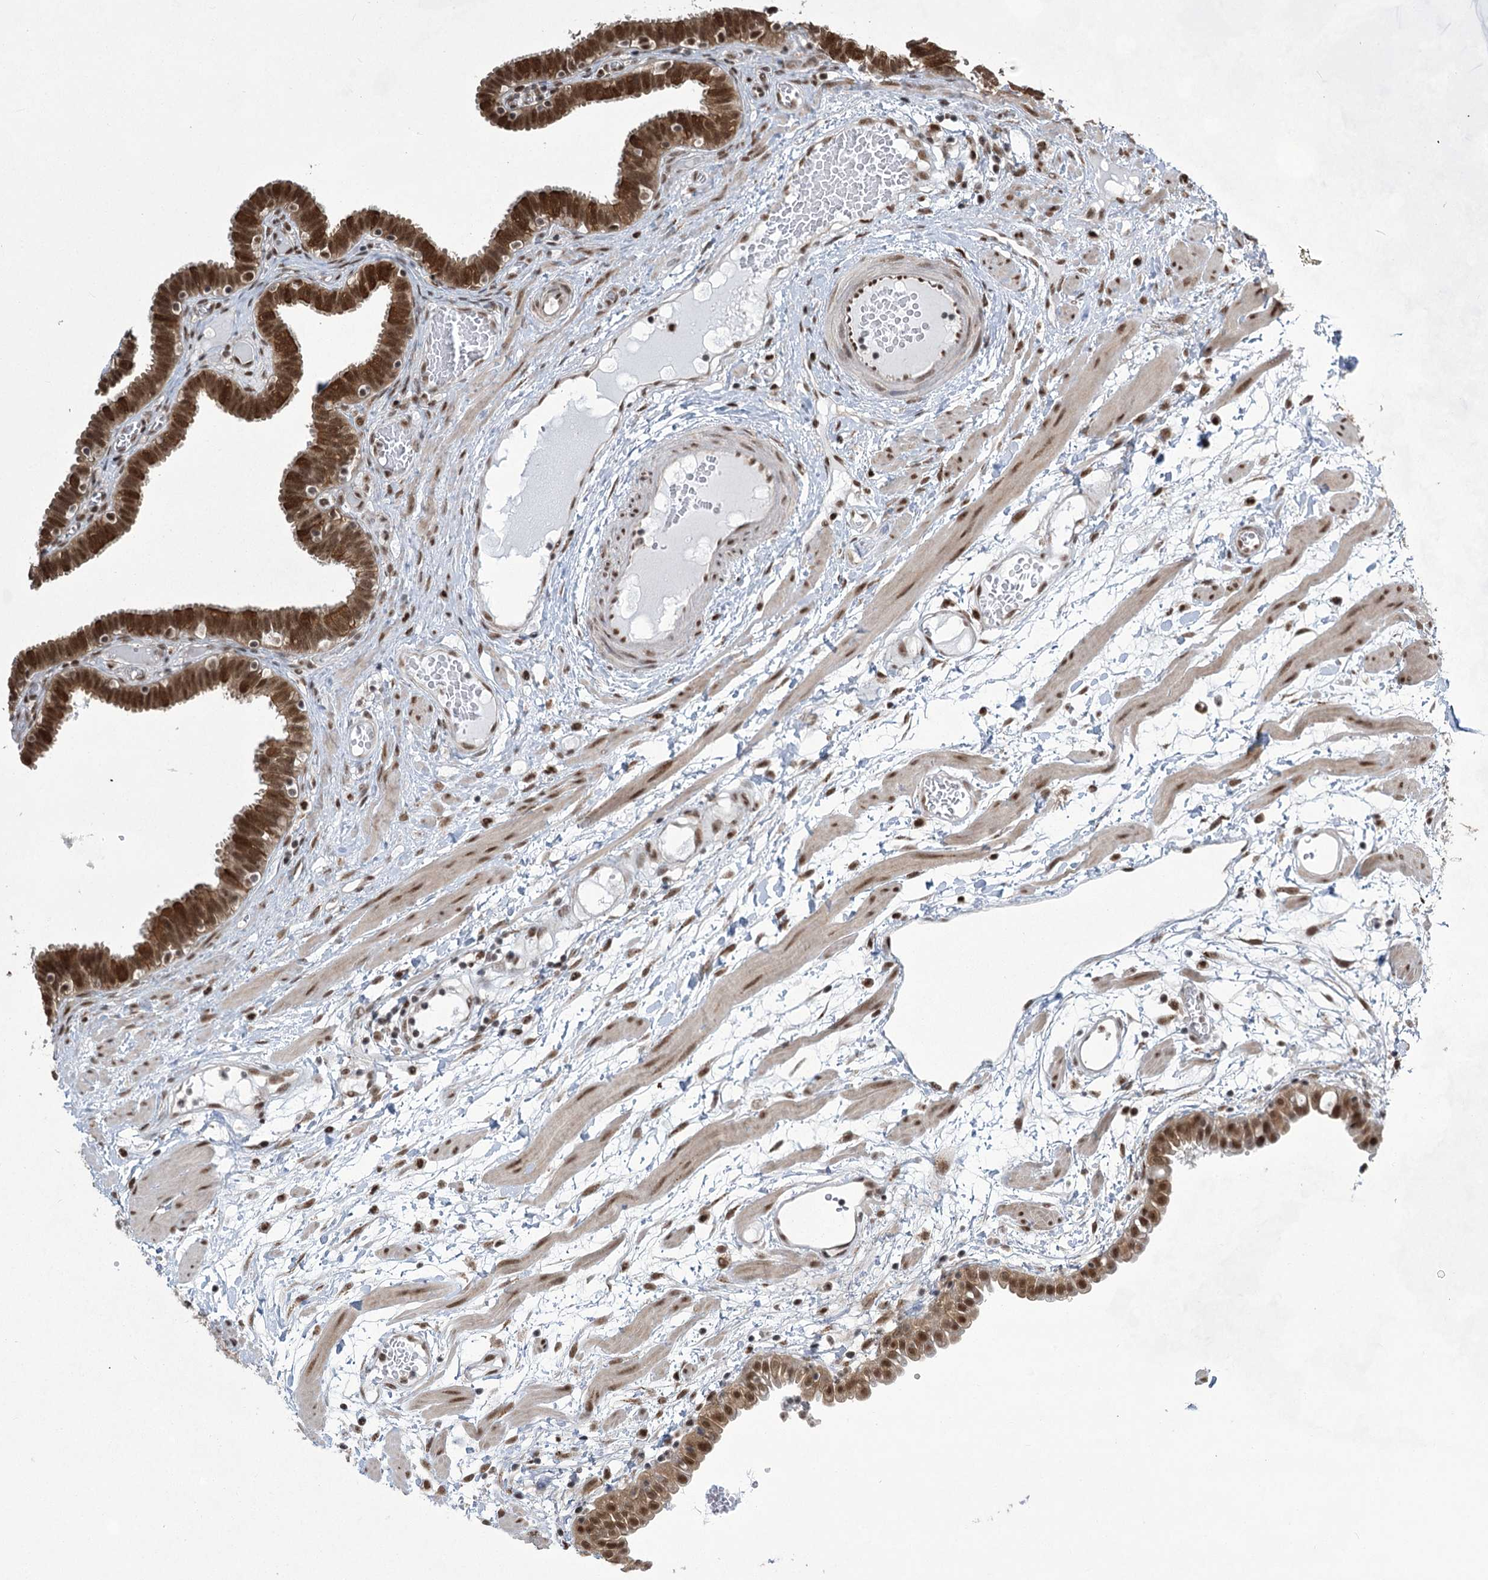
{"staining": {"intensity": "strong", "quantity": ">75%", "location": "cytoplasmic/membranous,nuclear"}, "tissue": "fallopian tube", "cell_type": "Glandular cells", "image_type": "normal", "snomed": [{"axis": "morphology", "description": "Normal tissue, NOS"}, {"axis": "topography", "description": "Fallopian tube"}, {"axis": "topography", "description": "Placenta"}], "caption": "Brown immunohistochemical staining in unremarkable fallopian tube shows strong cytoplasmic/membranous,nuclear expression in approximately >75% of glandular cells.", "gene": "ZCCHC8", "patient": {"sex": "female", "age": 32}}